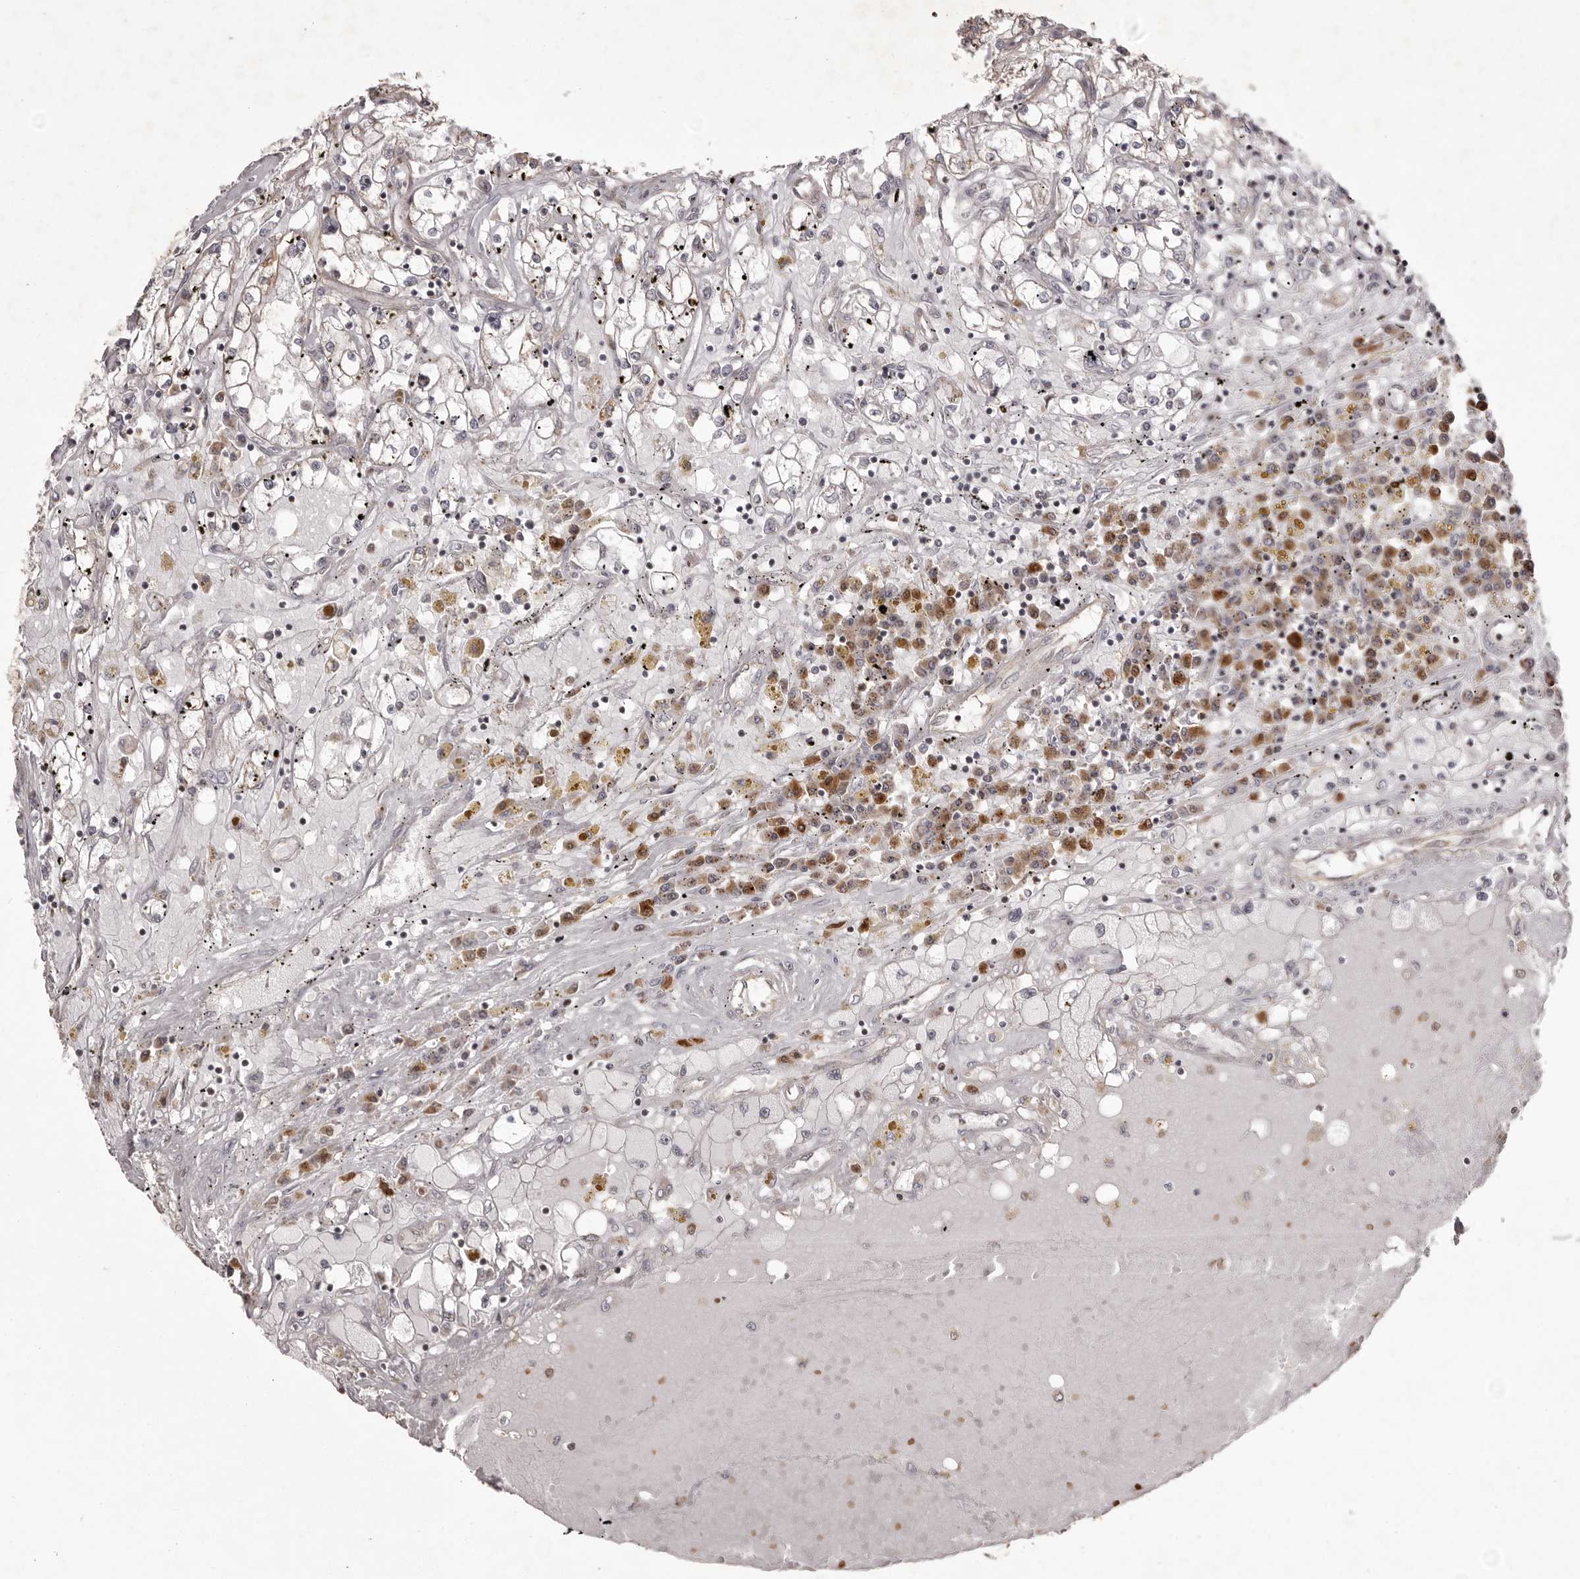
{"staining": {"intensity": "negative", "quantity": "none", "location": "none"}, "tissue": "renal cancer", "cell_type": "Tumor cells", "image_type": "cancer", "snomed": [{"axis": "morphology", "description": "Adenocarcinoma, NOS"}, {"axis": "topography", "description": "Kidney"}], "caption": "IHC image of adenocarcinoma (renal) stained for a protein (brown), which exhibits no positivity in tumor cells.", "gene": "GFOD1", "patient": {"sex": "male", "age": 56}}